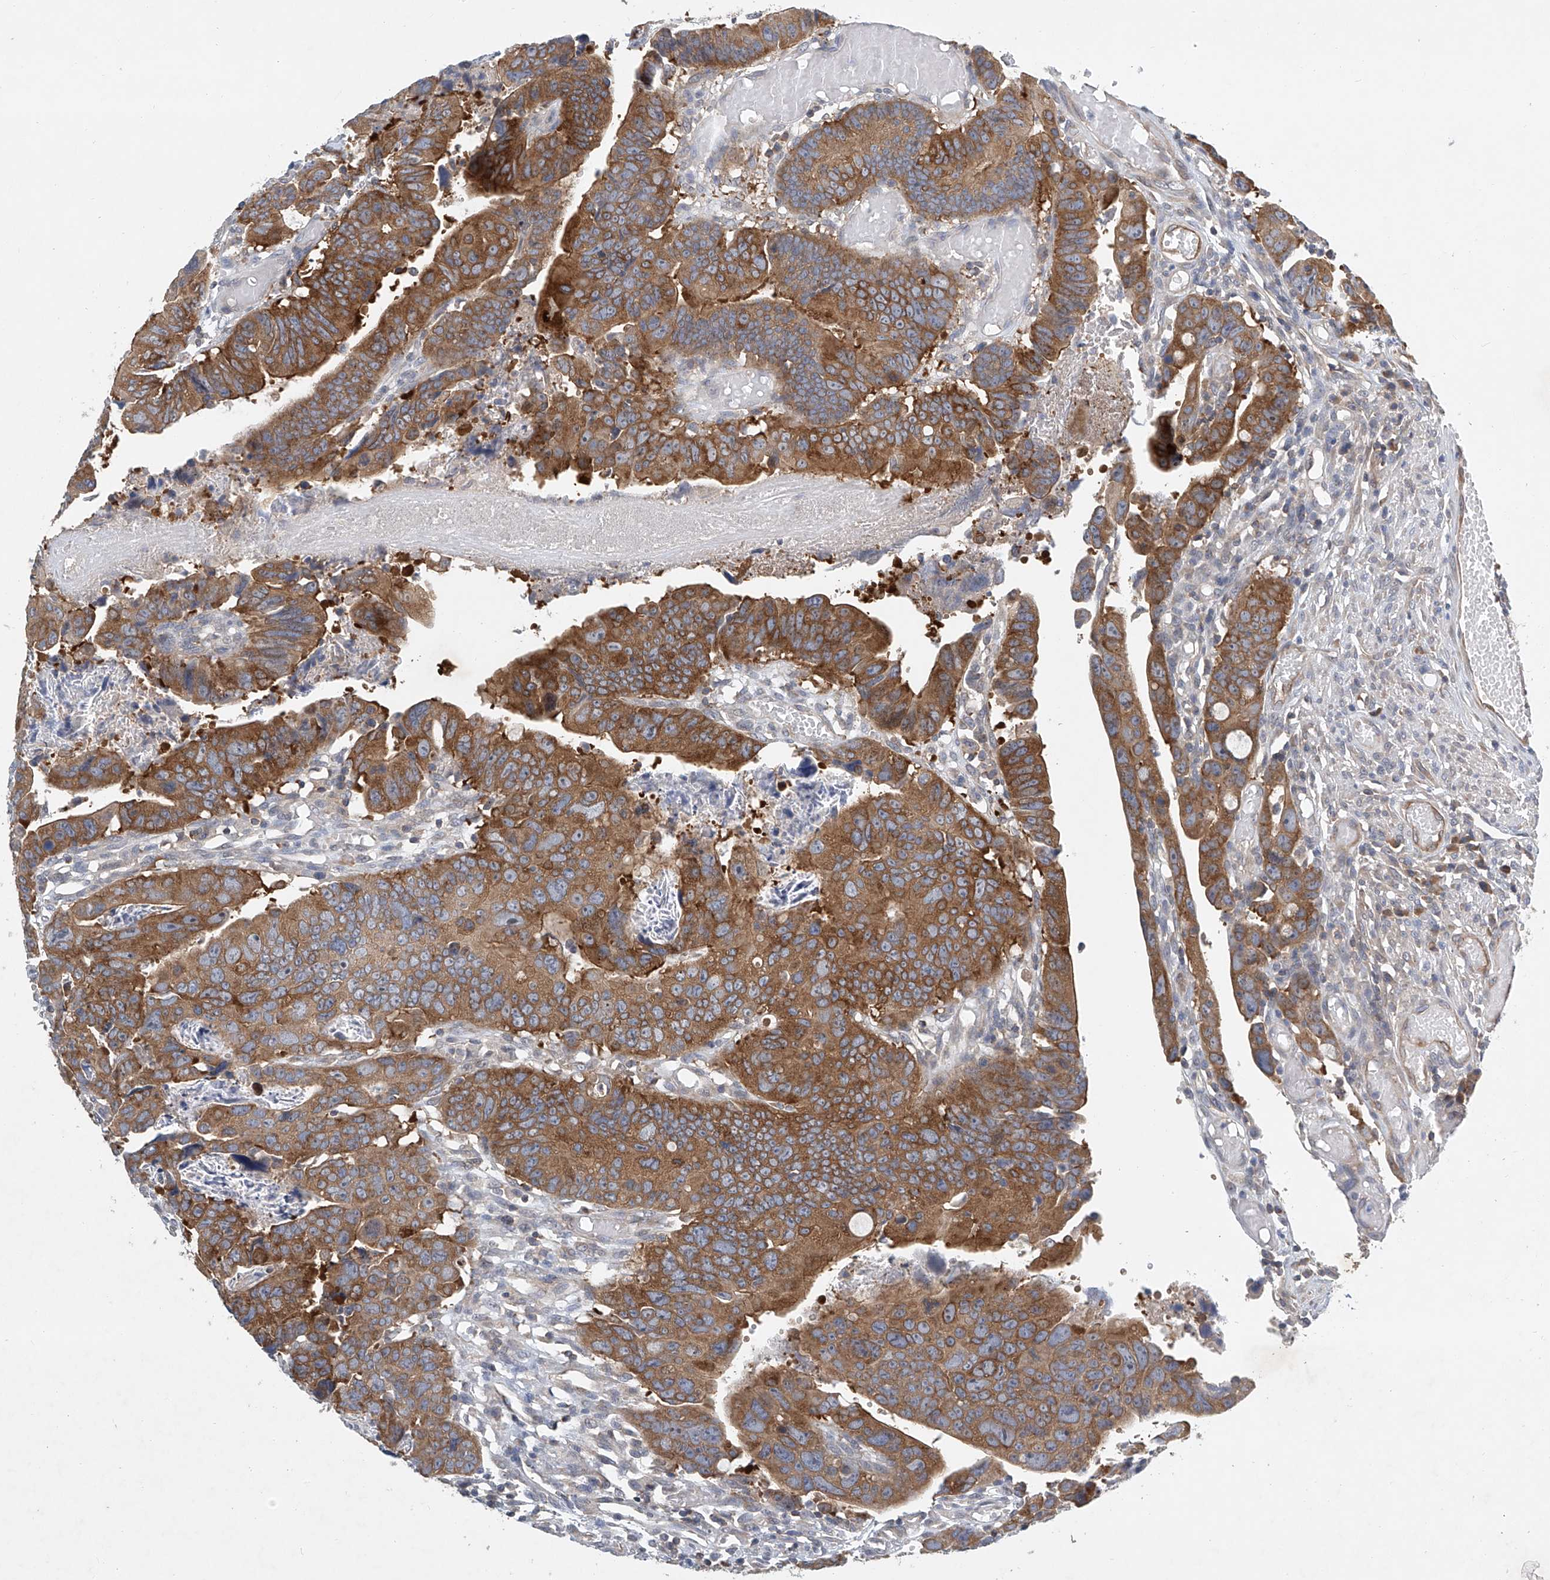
{"staining": {"intensity": "strong", "quantity": ">75%", "location": "cytoplasmic/membranous"}, "tissue": "colorectal cancer", "cell_type": "Tumor cells", "image_type": "cancer", "snomed": [{"axis": "morphology", "description": "Adenocarcinoma, NOS"}, {"axis": "topography", "description": "Rectum"}], "caption": "High-power microscopy captured an IHC photomicrograph of colorectal adenocarcinoma, revealing strong cytoplasmic/membranous positivity in approximately >75% of tumor cells. (brown staining indicates protein expression, while blue staining denotes nuclei).", "gene": "CARMIL1", "patient": {"sex": "female", "age": 65}}